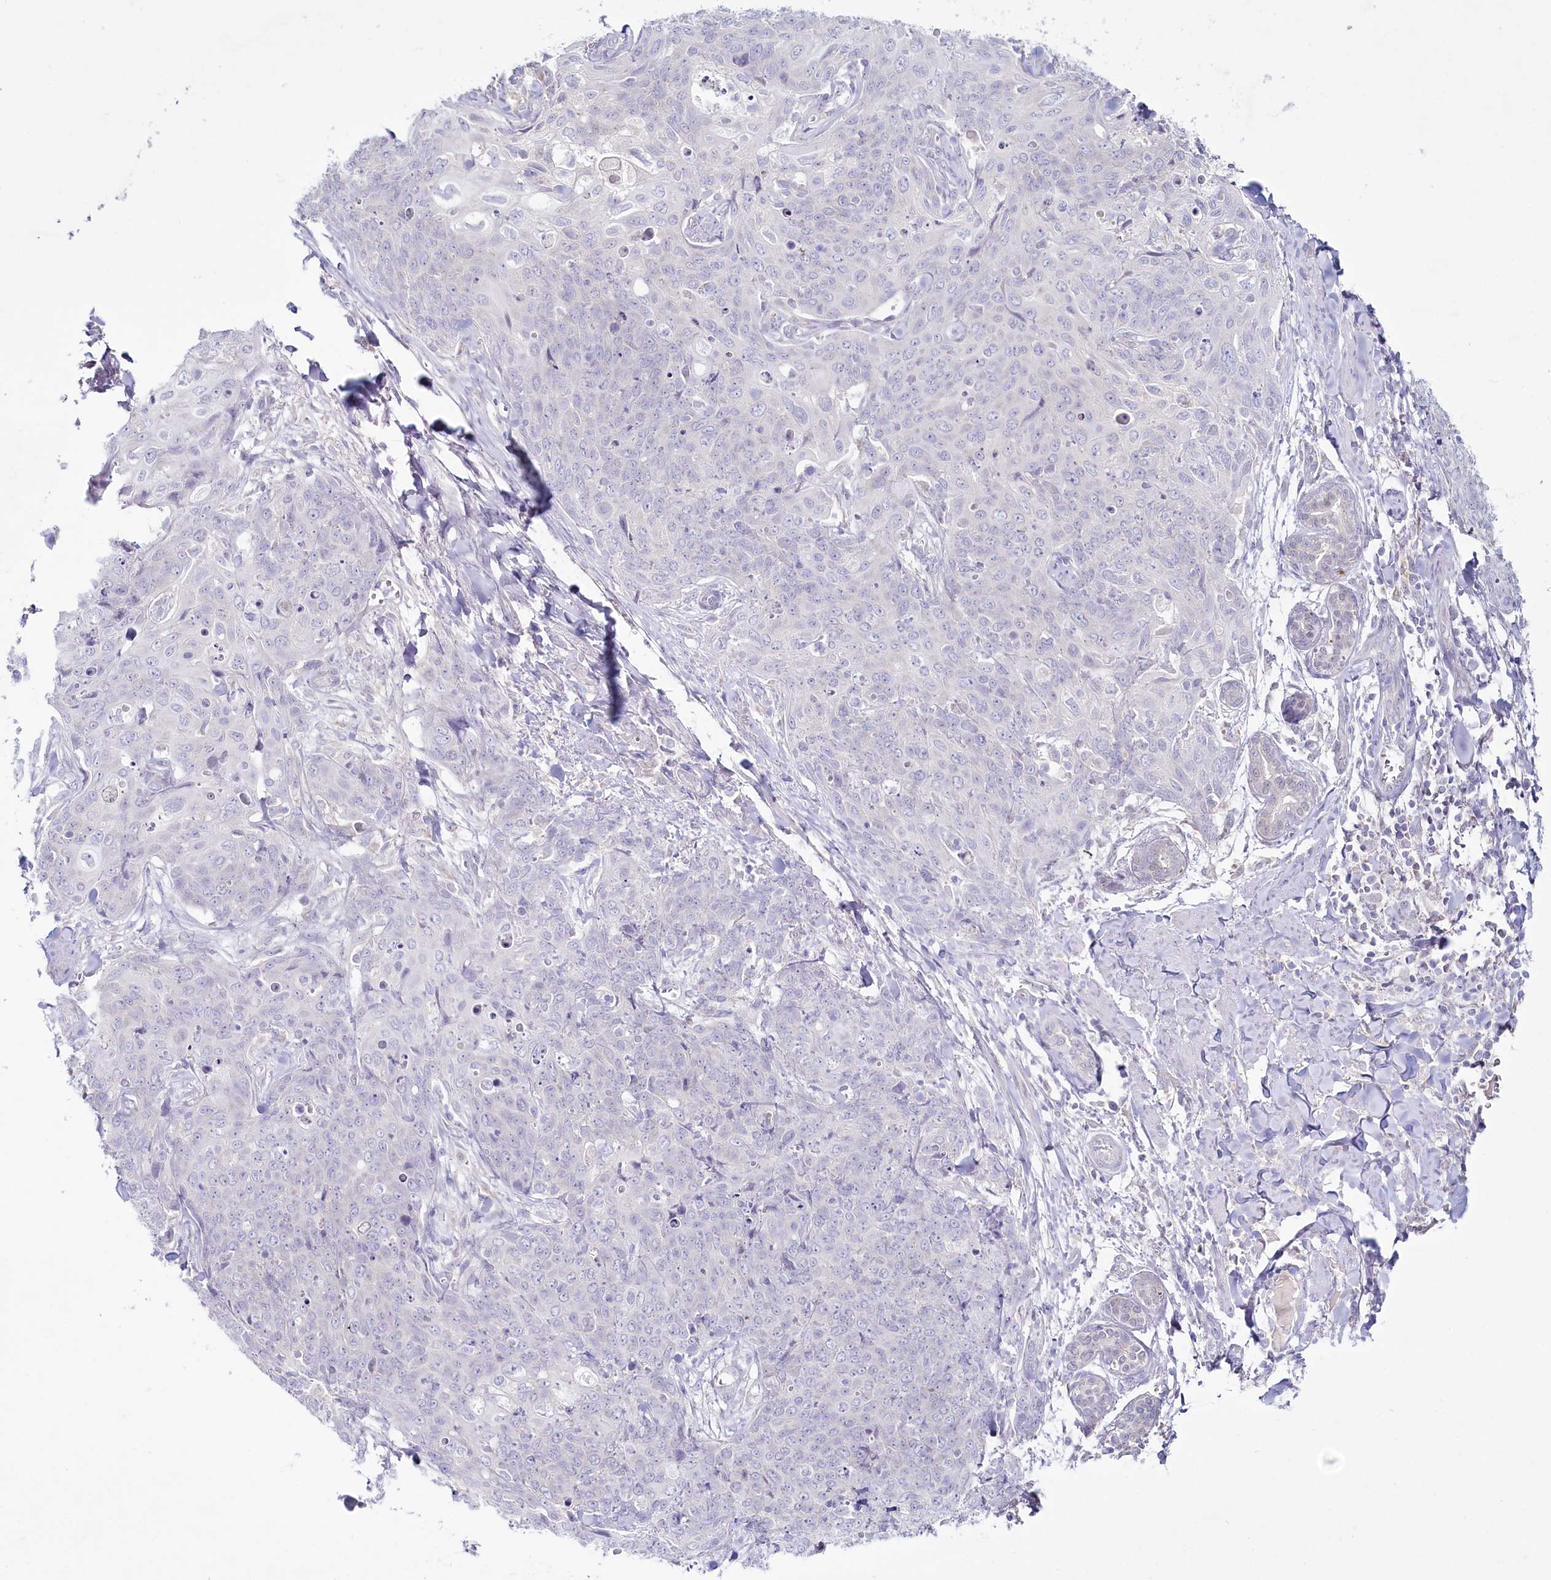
{"staining": {"intensity": "negative", "quantity": "none", "location": "none"}, "tissue": "skin cancer", "cell_type": "Tumor cells", "image_type": "cancer", "snomed": [{"axis": "morphology", "description": "Squamous cell carcinoma, NOS"}, {"axis": "topography", "description": "Skin"}, {"axis": "topography", "description": "Vulva"}], "caption": "The photomicrograph displays no staining of tumor cells in skin cancer (squamous cell carcinoma).", "gene": "PSAPL1", "patient": {"sex": "female", "age": 85}}